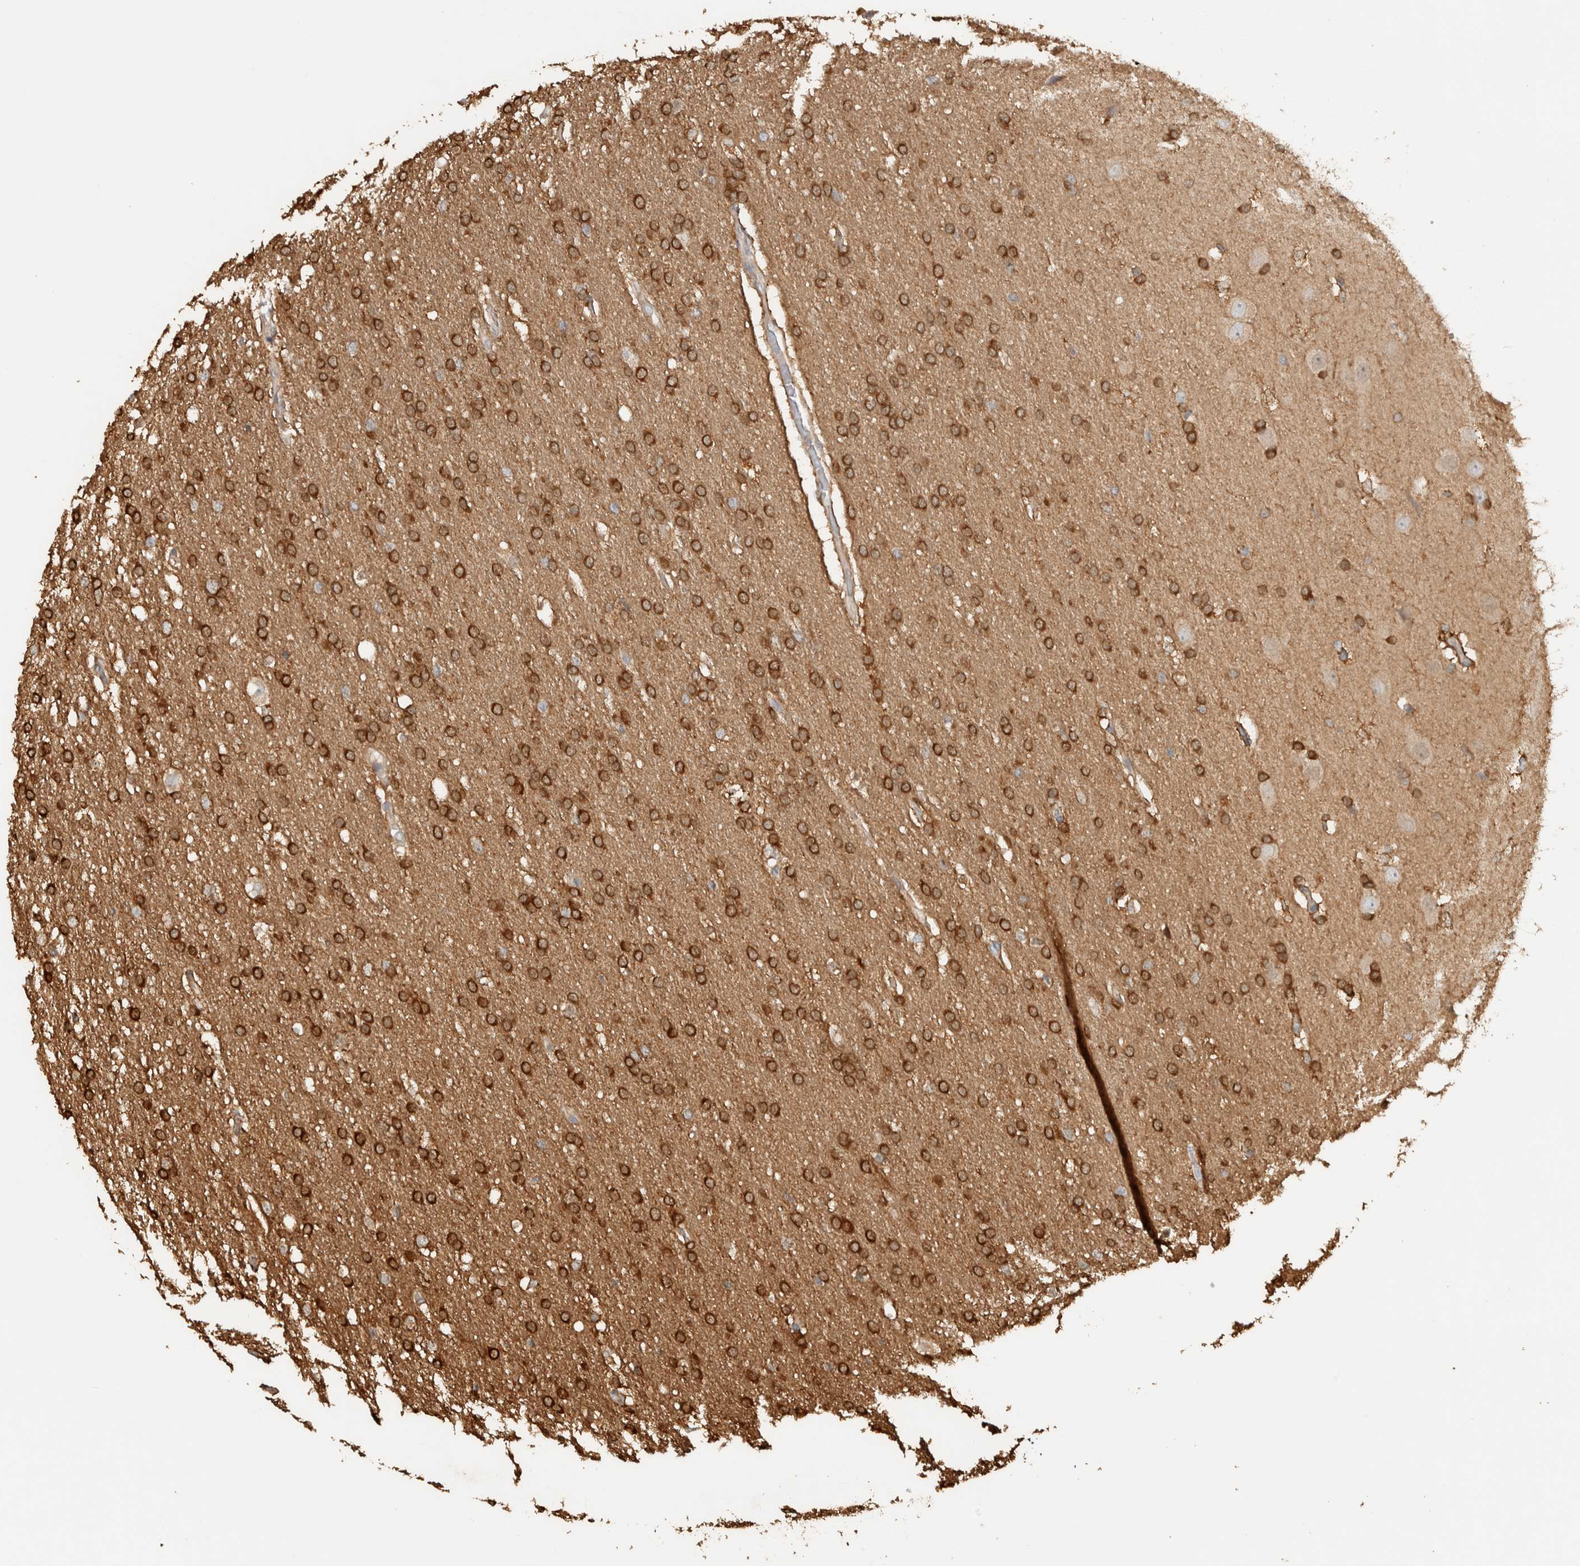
{"staining": {"intensity": "strong", "quantity": ">75%", "location": "cytoplasmic/membranous"}, "tissue": "glioma", "cell_type": "Tumor cells", "image_type": "cancer", "snomed": [{"axis": "morphology", "description": "Glioma, malignant, Low grade"}, {"axis": "topography", "description": "Brain"}], "caption": "Low-grade glioma (malignant) was stained to show a protein in brown. There is high levels of strong cytoplasmic/membranous positivity in approximately >75% of tumor cells.", "gene": "CNTROB", "patient": {"sex": "female", "age": 37}}